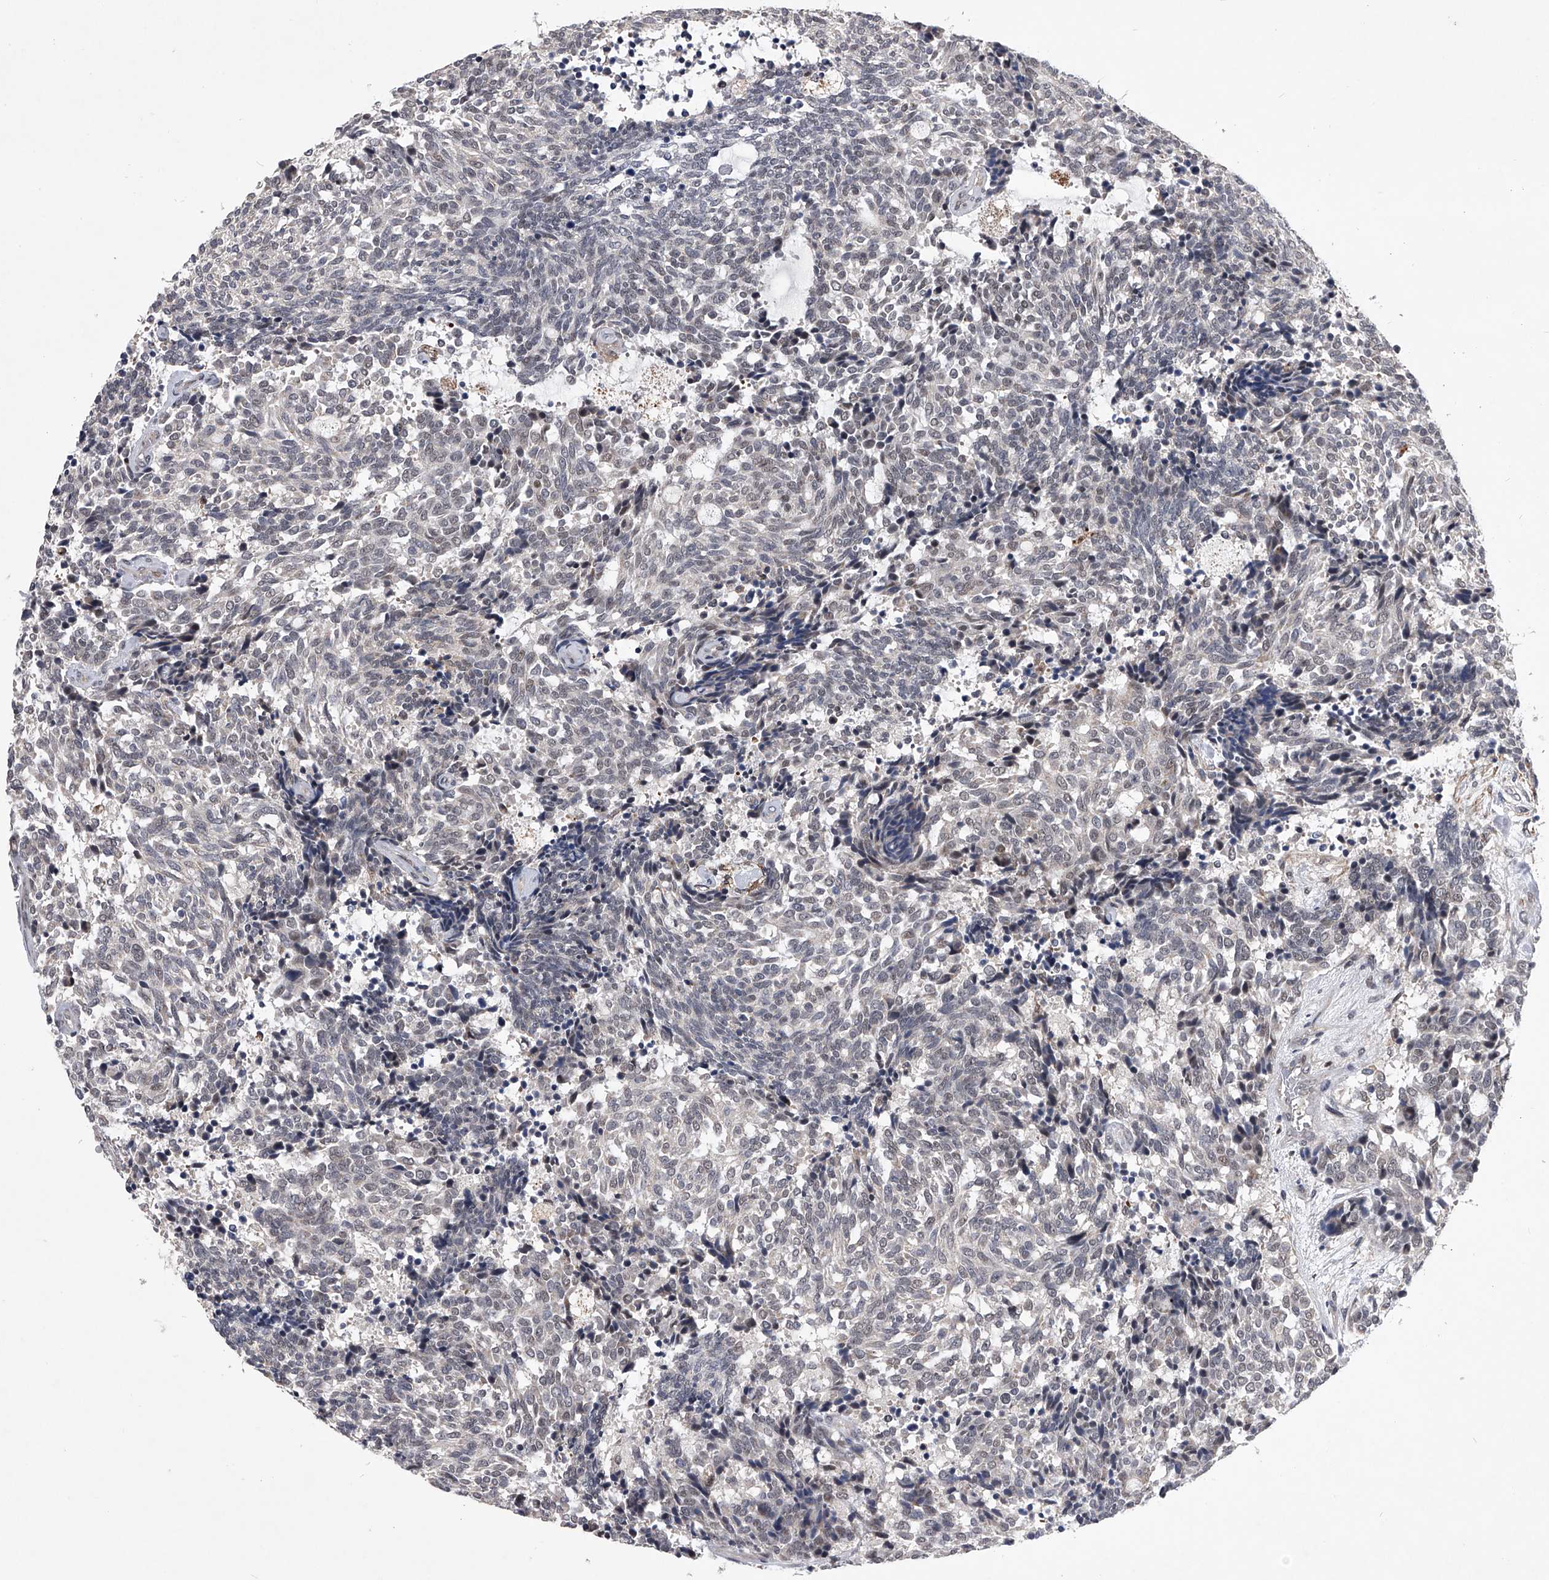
{"staining": {"intensity": "negative", "quantity": "none", "location": "none"}, "tissue": "carcinoid", "cell_type": "Tumor cells", "image_type": "cancer", "snomed": [{"axis": "morphology", "description": "Carcinoid, malignant, NOS"}, {"axis": "topography", "description": "Pancreas"}], "caption": "Photomicrograph shows no protein staining in tumor cells of malignant carcinoid tissue.", "gene": "CMTR1", "patient": {"sex": "female", "age": 54}}